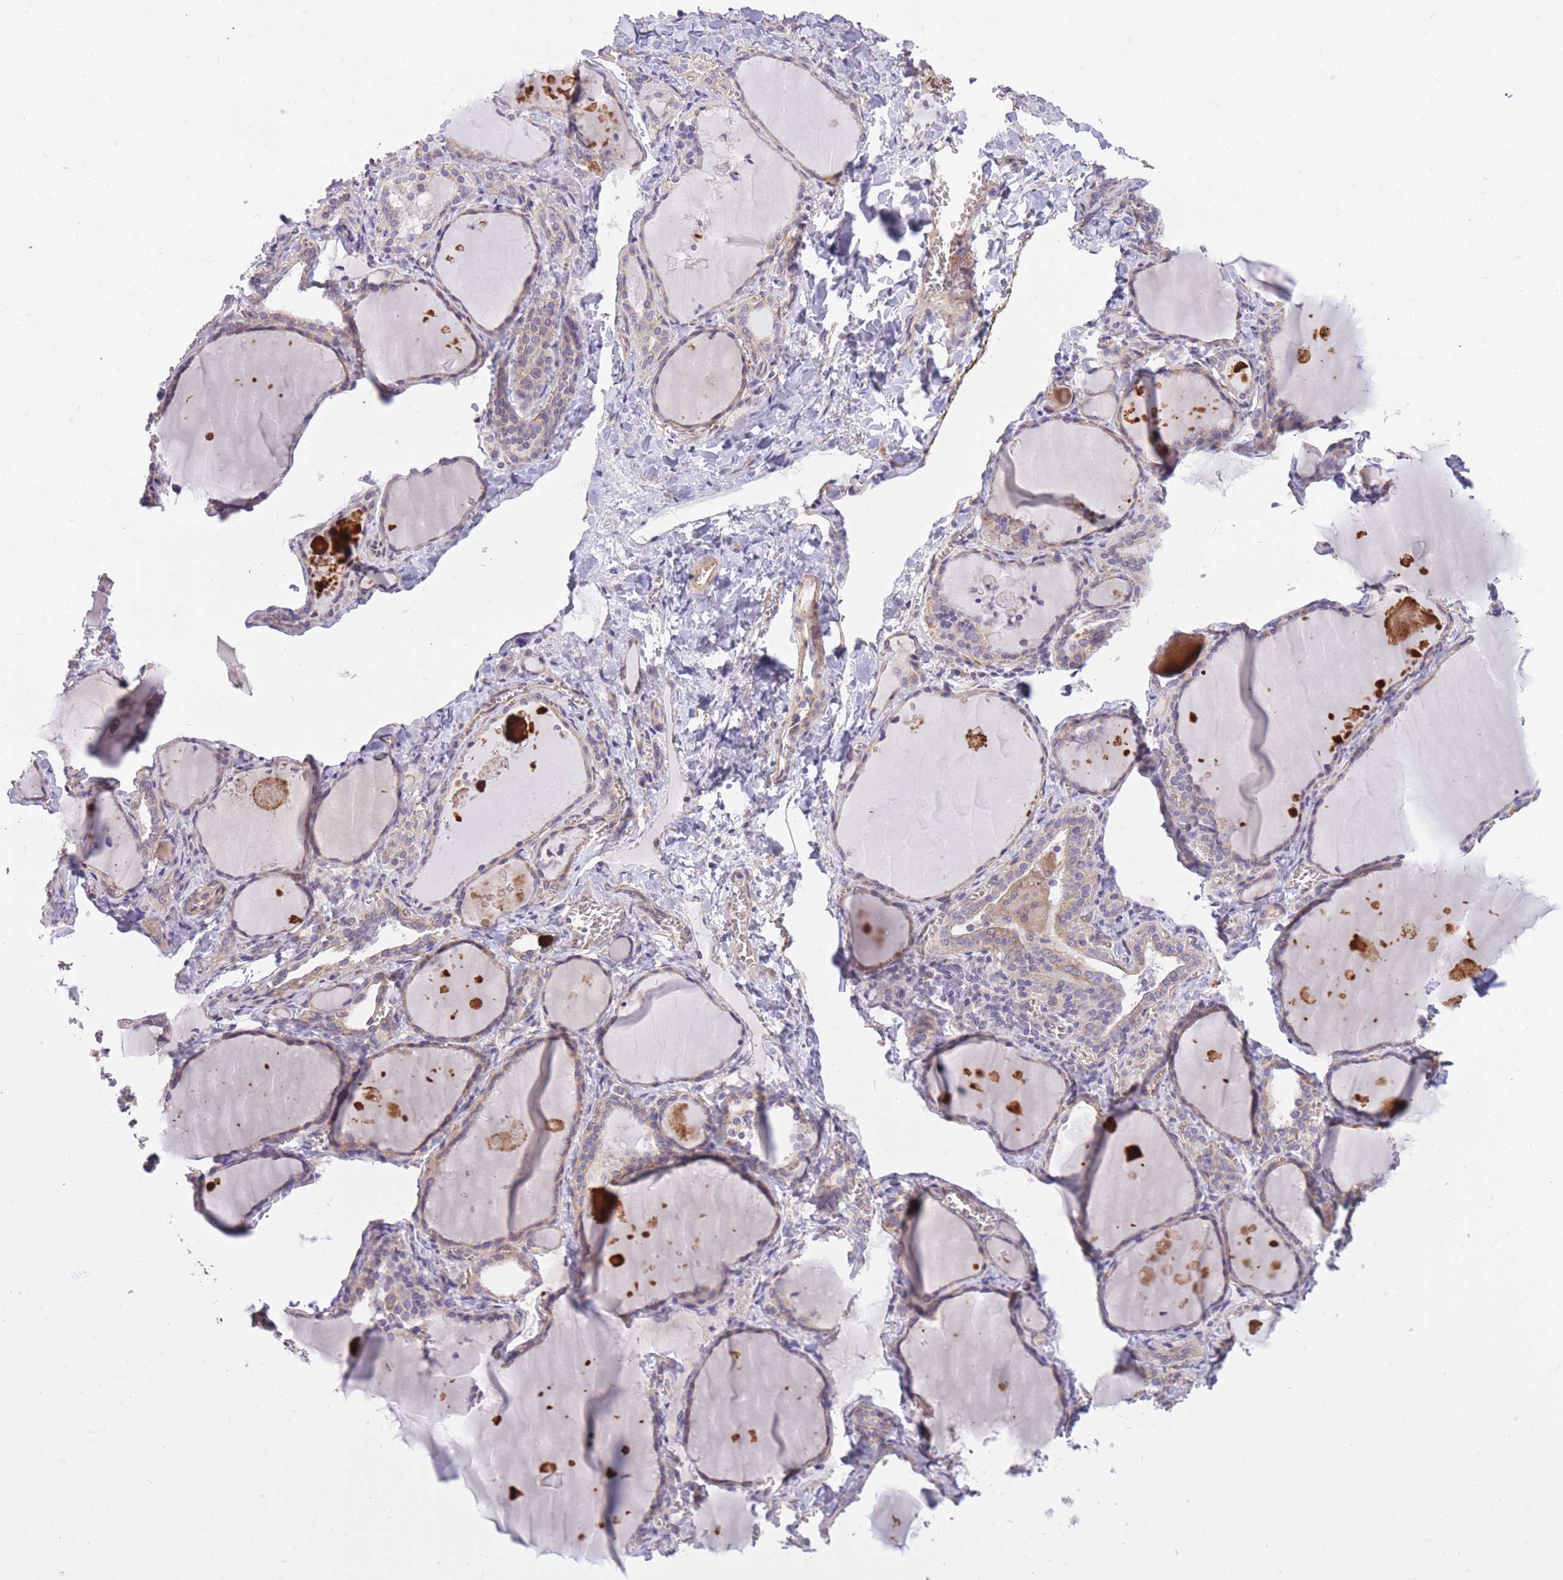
{"staining": {"intensity": "moderate", "quantity": "<25%", "location": "cytoplasmic/membranous"}, "tissue": "thyroid gland", "cell_type": "Glandular cells", "image_type": "normal", "snomed": [{"axis": "morphology", "description": "Normal tissue, NOS"}, {"axis": "topography", "description": "Thyroid gland"}], "caption": "About <25% of glandular cells in benign thyroid gland demonstrate moderate cytoplasmic/membranous protein positivity as visualized by brown immunohistochemical staining.", "gene": "REV1", "patient": {"sex": "female", "age": 42}}